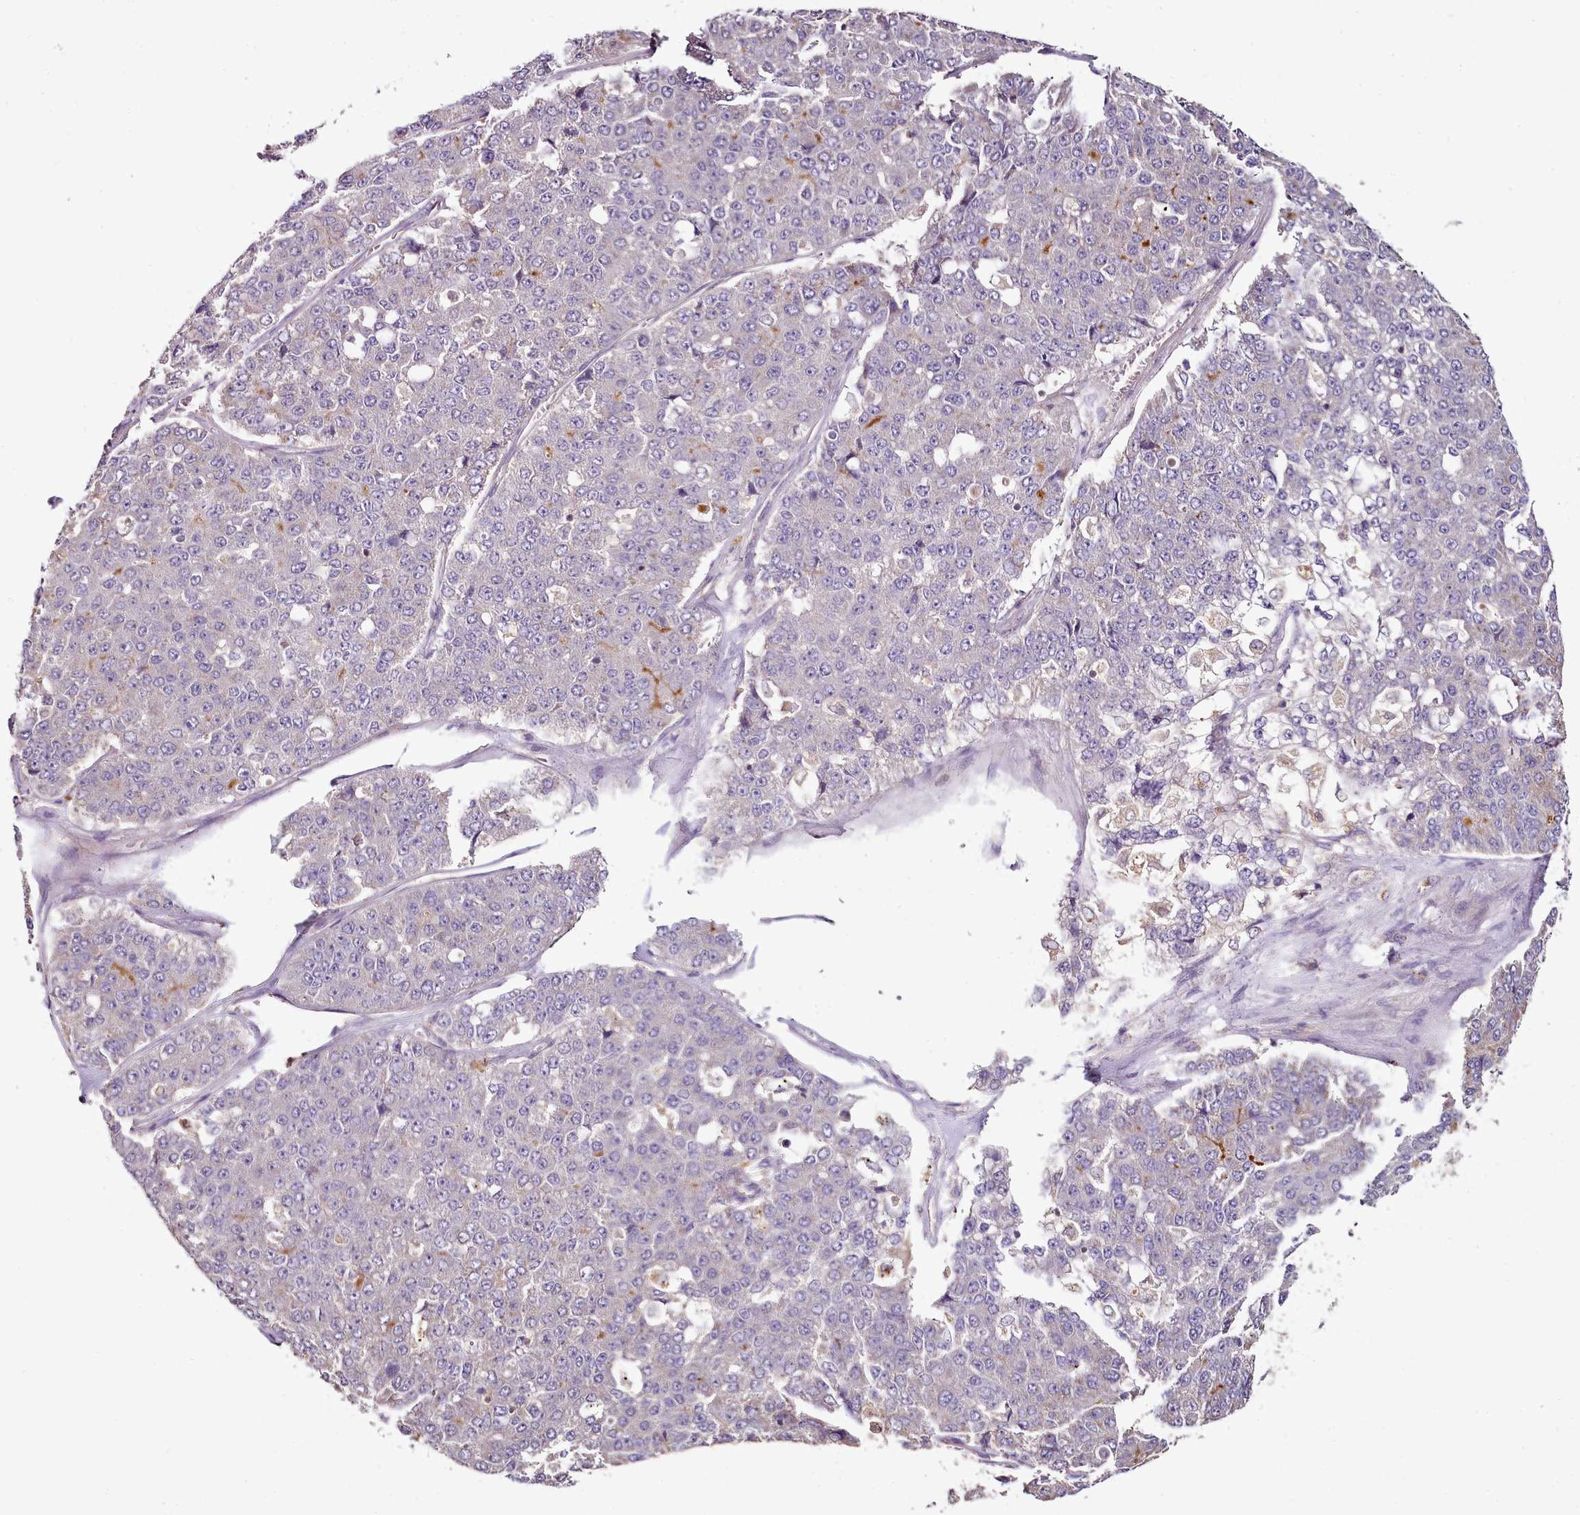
{"staining": {"intensity": "negative", "quantity": "none", "location": "none"}, "tissue": "pancreatic cancer", "cell_type": "Tumor cells", "image_type": "cancer", "snomed": [{"axis": "morphology", "description": "Adenocarcinoma, NOS"}, {"axis": "topography", "description": "Pancreas"}], "caption": "Immunohistochemistry image of neoplastic tissue: human pancreatic cancer (adenocarcinoma) stained with DAB (3,3'-diaminobenzidine) displays no significant protein staining in tumor cells. (DAB immunohistochemistry (IHC) with hematoxylin counter stain).", "gene": "ACSS1", "patient": {"sex": "male", "age": 50}}